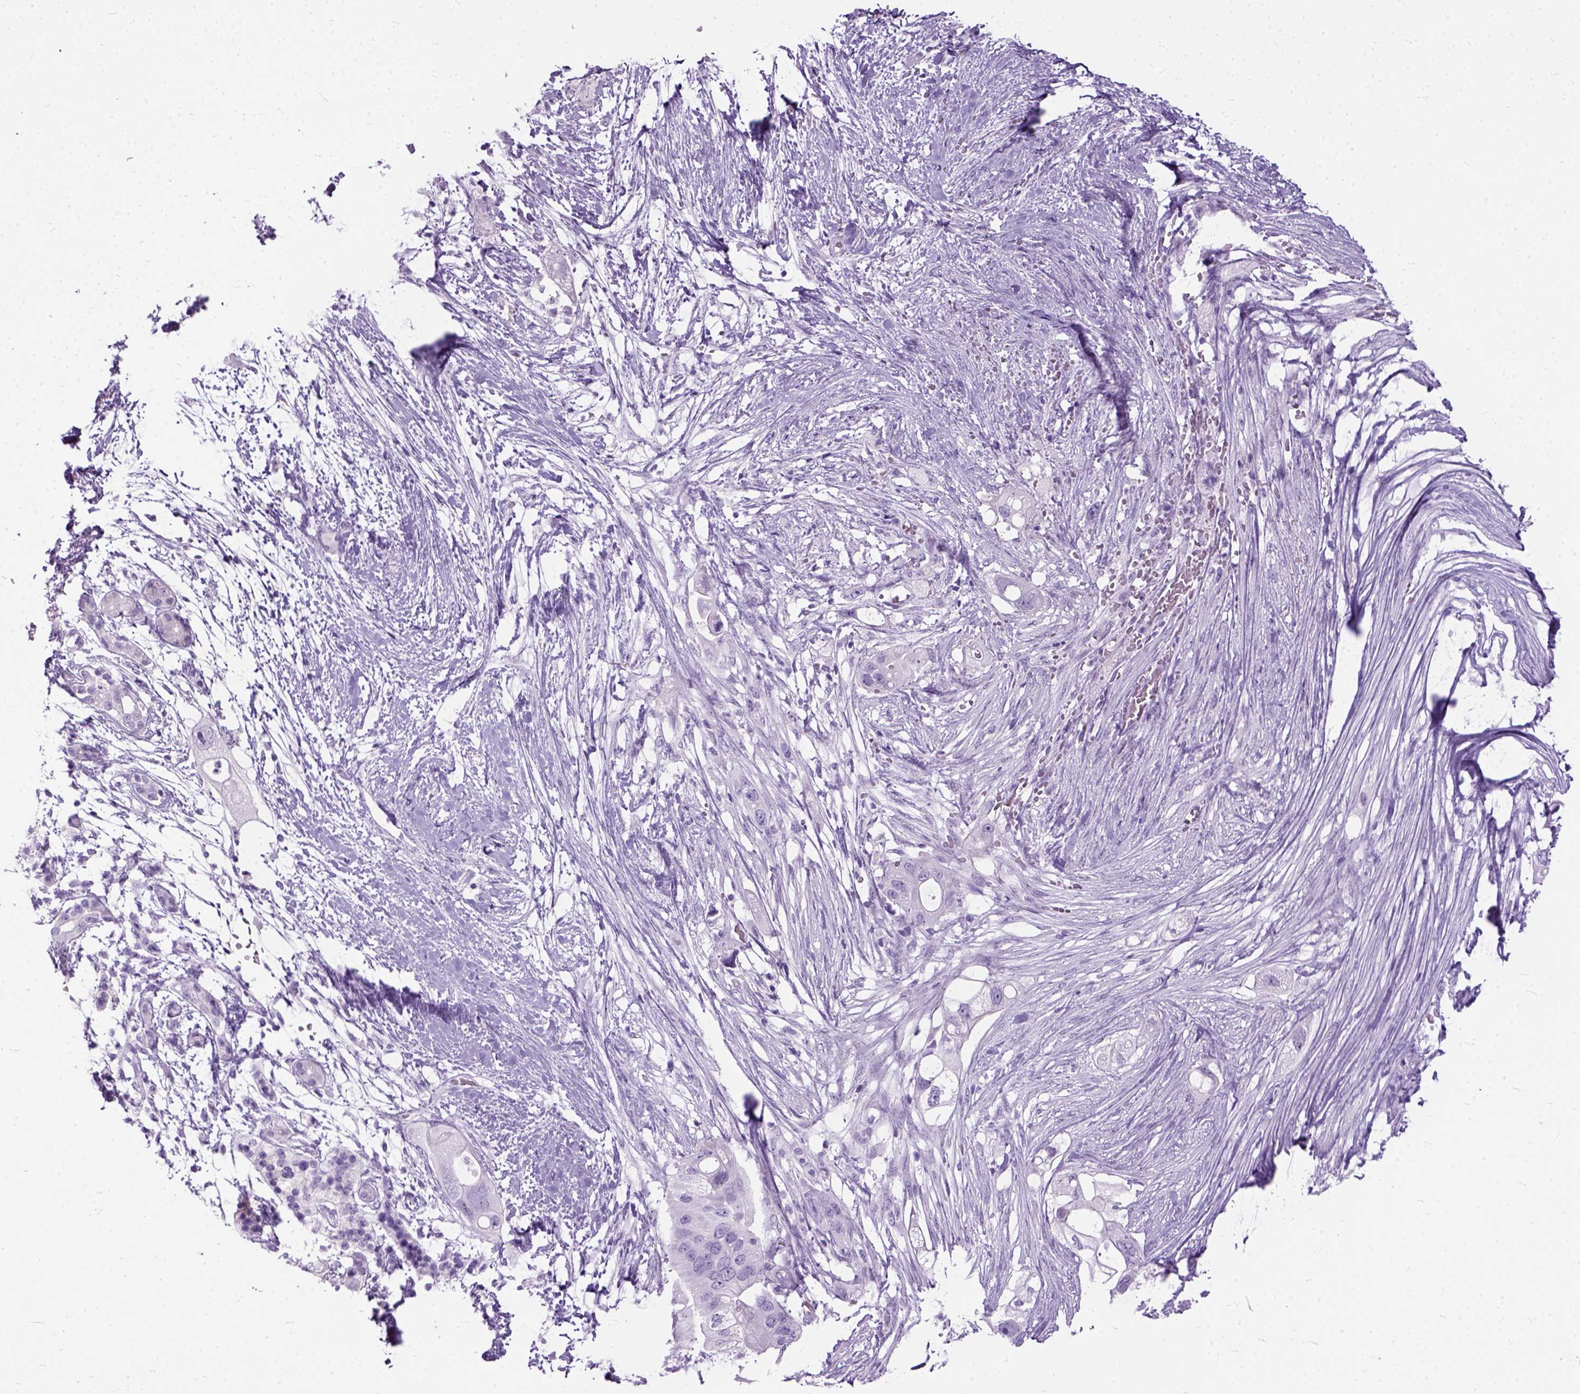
{"staining": {"intensity": "negative", "quantity": "none", "location": "none"}, "tissue": "pancreatic cancer", "cell_type": "Tumor cells", "image_type": "cancer", "snomed": [{"axis": "morphology", "description": "Adenocarcinoma, NOS"}, {"axis": "topography", "description": "Pancreas"}], "caption": "Immunohistochemistry (IHC) photomicrograph of pancreatic cancer stained for a protein (brown), which demonstrates no expression in tumor cells.", "gene": "AXDND1", "patient": {"sex": "female", "age": 72}}